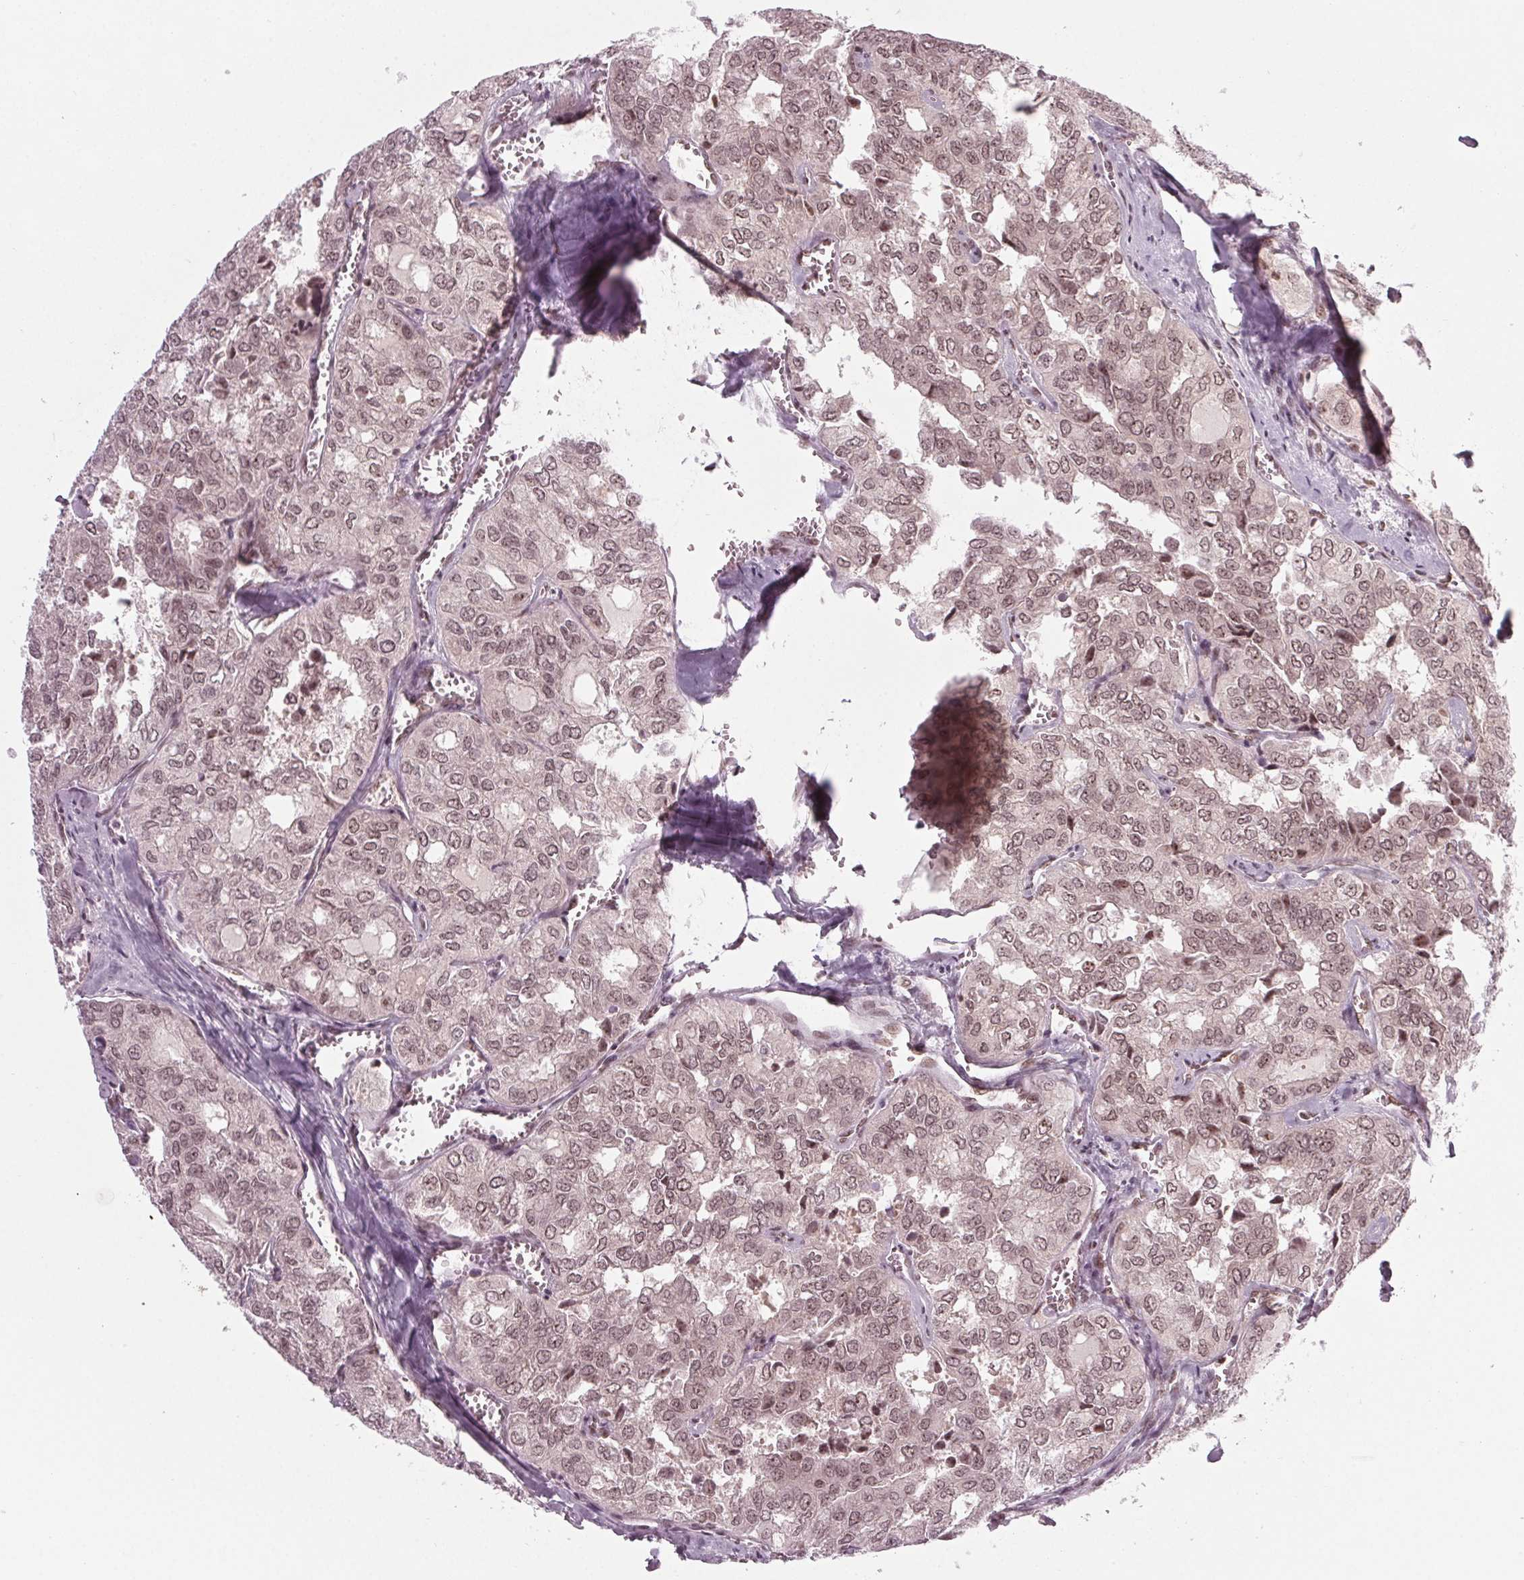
{"staining": {"intensity": "weak", "quantity": "25%-75%", "location": "nuclear"}, "tissue": "thyroid cancer", "cell_type": "Tumor cells", "image_type": "cancer", "snomed": [{"axis": "morphology", "description": "Follicular adenoma carcinoma, NOS"}, {"axis": "topography", "description": "Thyroid gland"}], "caption": "Protein analysis of thyroid follicular adenoma carcinoma tissue shows weak nuclear expression in approximately 25%-75% of tumor cells.", "gene": "DDX41", "patient": {"sex": "male", "age": 75}}